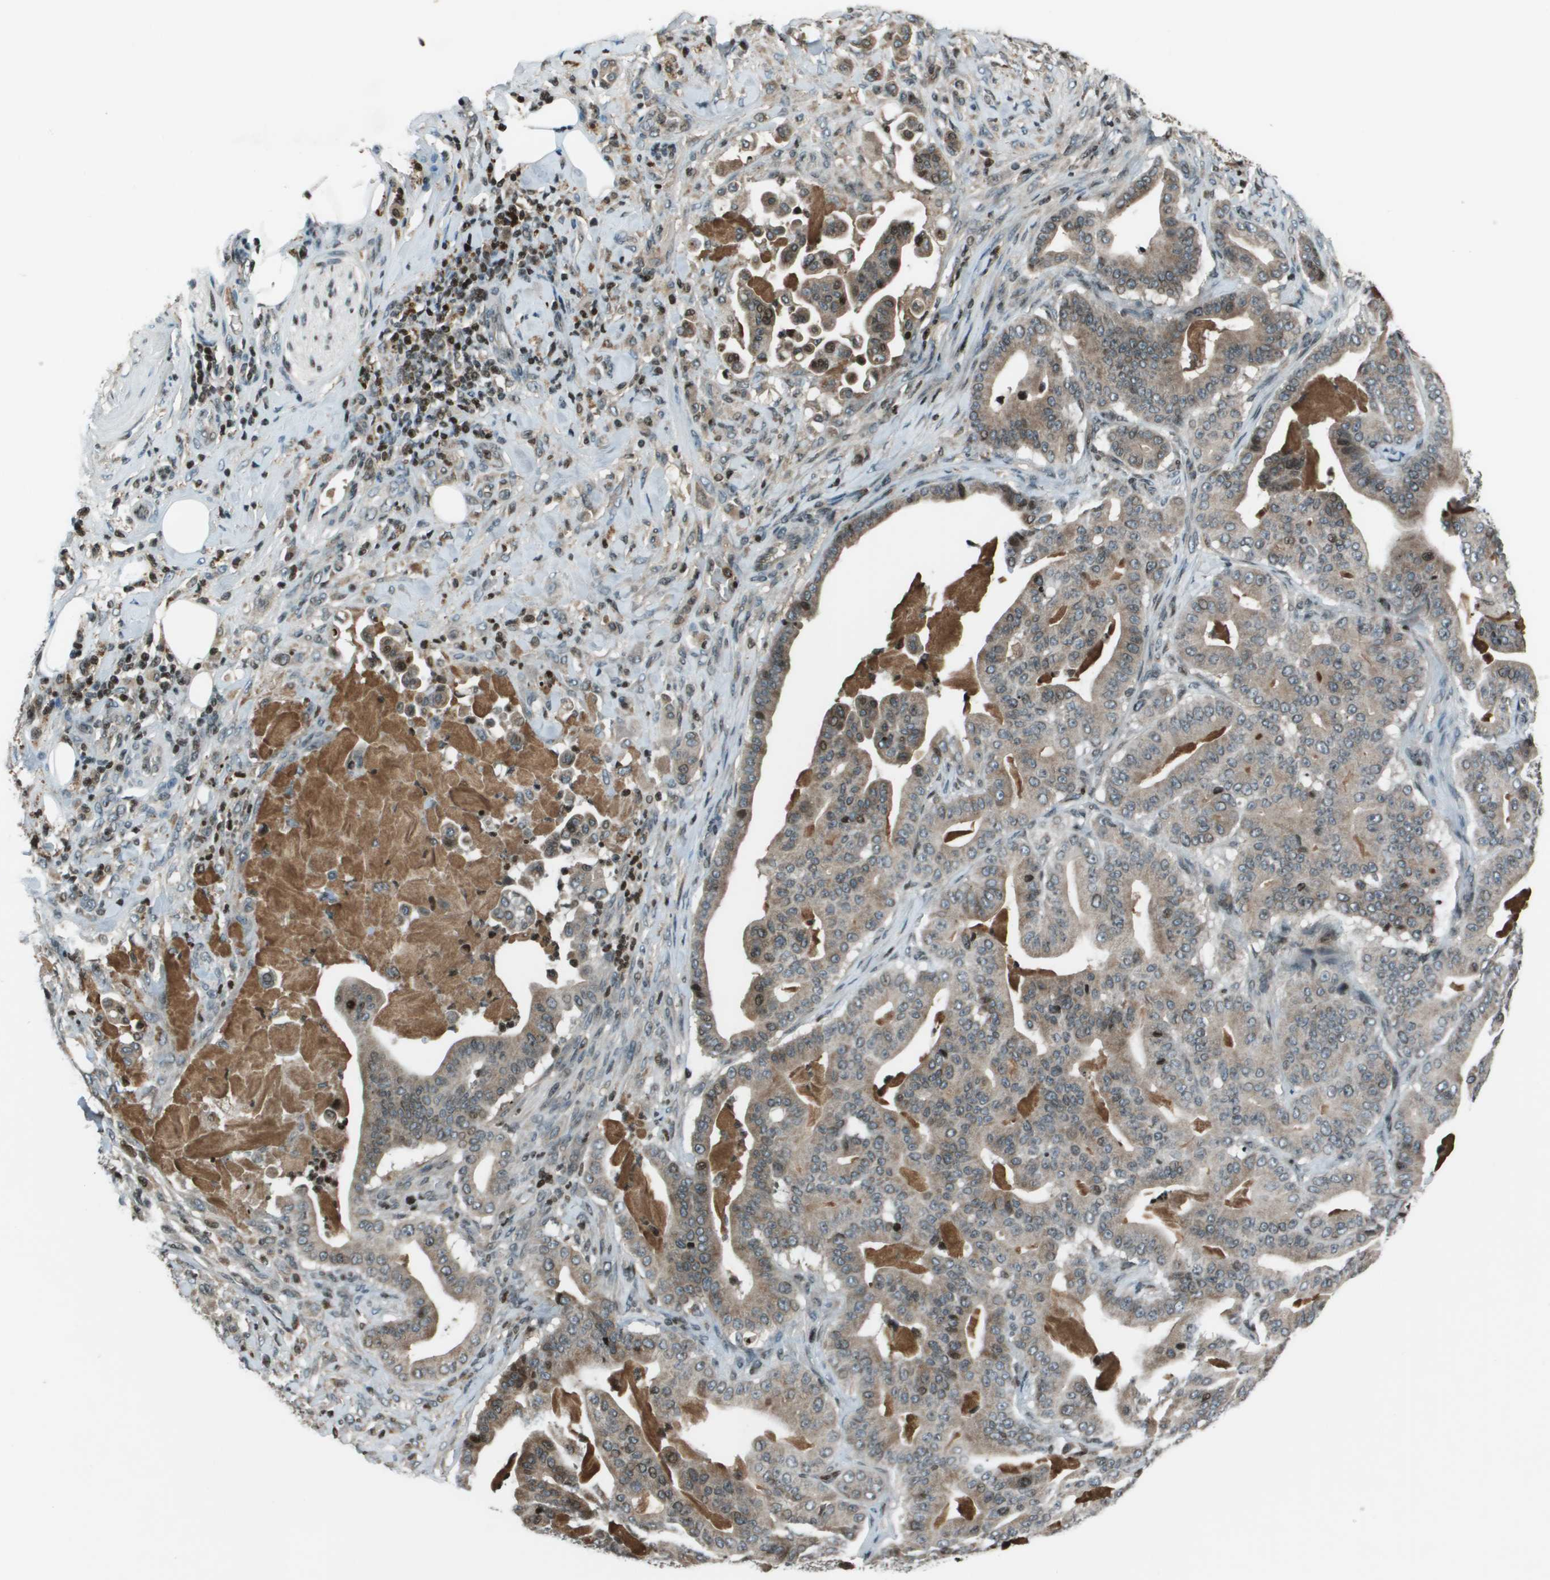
{"staining": {"intensity": "moderate", "quantity": "25%-75%", "location": "cytoplasmic/membranous"}, "tissue": "pancreatic cancer", "cell_type": "Tumor cells", "image_type": "cancer", "snomed": [{"axis": "morphology", "description": "Adenocarcinoma, NOS"}, {"axis": "topography", "description": "Pancreas"}], "caption": "Immunohistochemistry image of neoplastic tissue: pancreatic cancer (adenocarcinoma) stained using immunohistochemistry (IHC) demonstrates medium levels of moderate protein expression localized specifically in the cytoplasmic/membranous of tumor cells, appearing as a cytoplasmic/membranous brown color.", "gene": "CXCL12", "patient": {"sex": "male", "age": 63}}